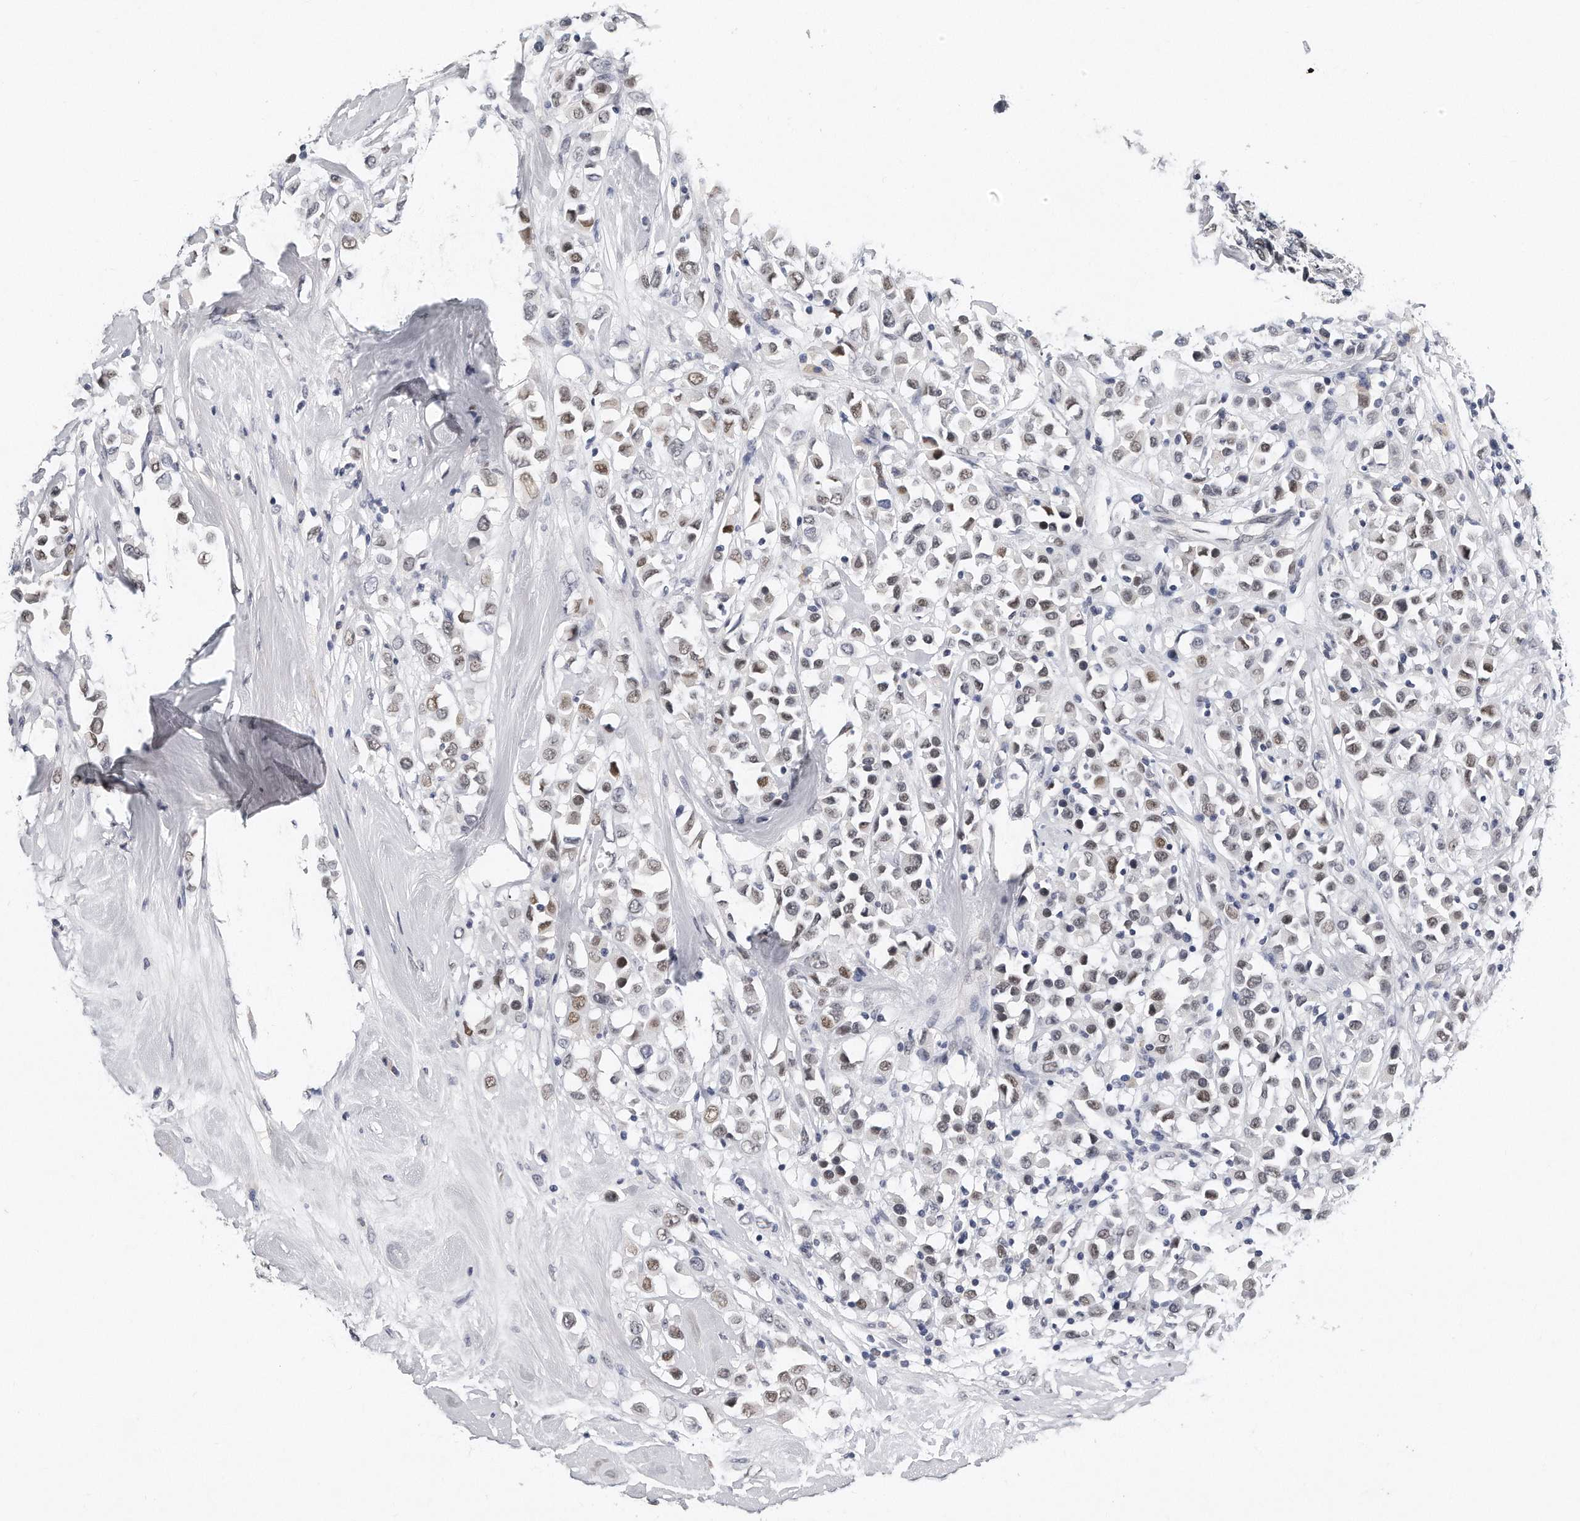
{"staining": {"intensity": "weak", "quantity": ">75%", "location": "nuclear"}, "tissue": "breast cancer", "cell_type": "Tumor cells", "image_type": "cancer", "snomed": [{"axis": "morphology", "description": "Duct carcinoma"}, {"axis": "topography", "description": "Breast"}], "caption": "This is a photomicrograph of immunohistochemistry (IHC) staining of breast invasive ductal carcinoma, which shows weak staining in the nuclear of tumor cells.", "gene": "CTBP2", "patient": {"sex": "female", "age": 61}}